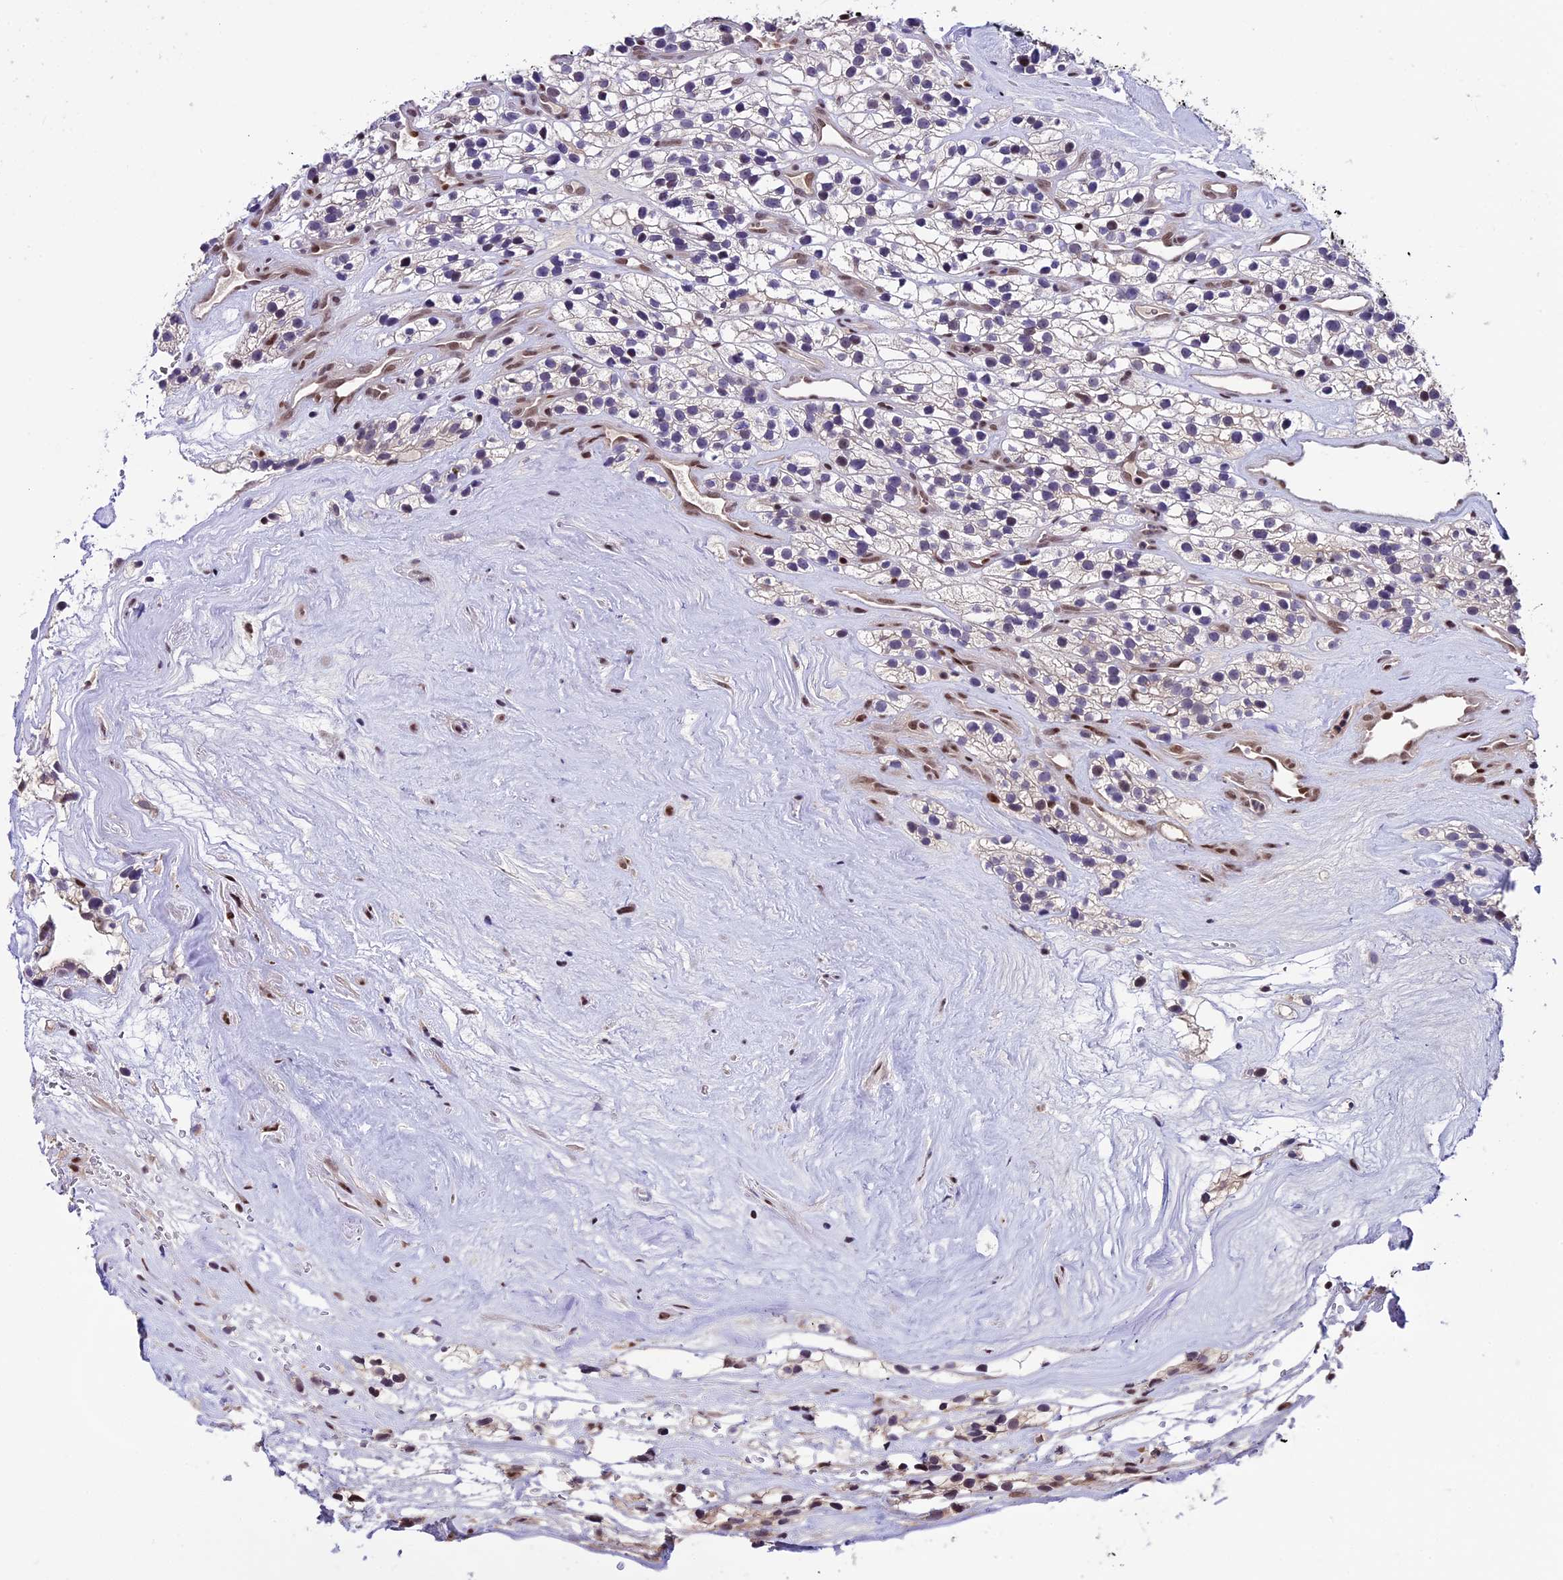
{"staining": {"intensity": "negative", "quantity": "none", "location": "none"}, "tissue": "renal cancer", "cell_type": "Tumor cells", "image_type": "cancer", "snomed": [{"axis": "morphology", "description": "Adenocarcinoma, NOS"}, {"axis": "topography", "description": "Kidney"}], "caption": "Immunohistochemistry (IHC) photomicrograph of adenocarcinoma (renal) stained for a protein (brown), which reveals no expression in tumor cells.", "gene": "TCP11L2", "patient": {"sex": "female", "age": 57}}